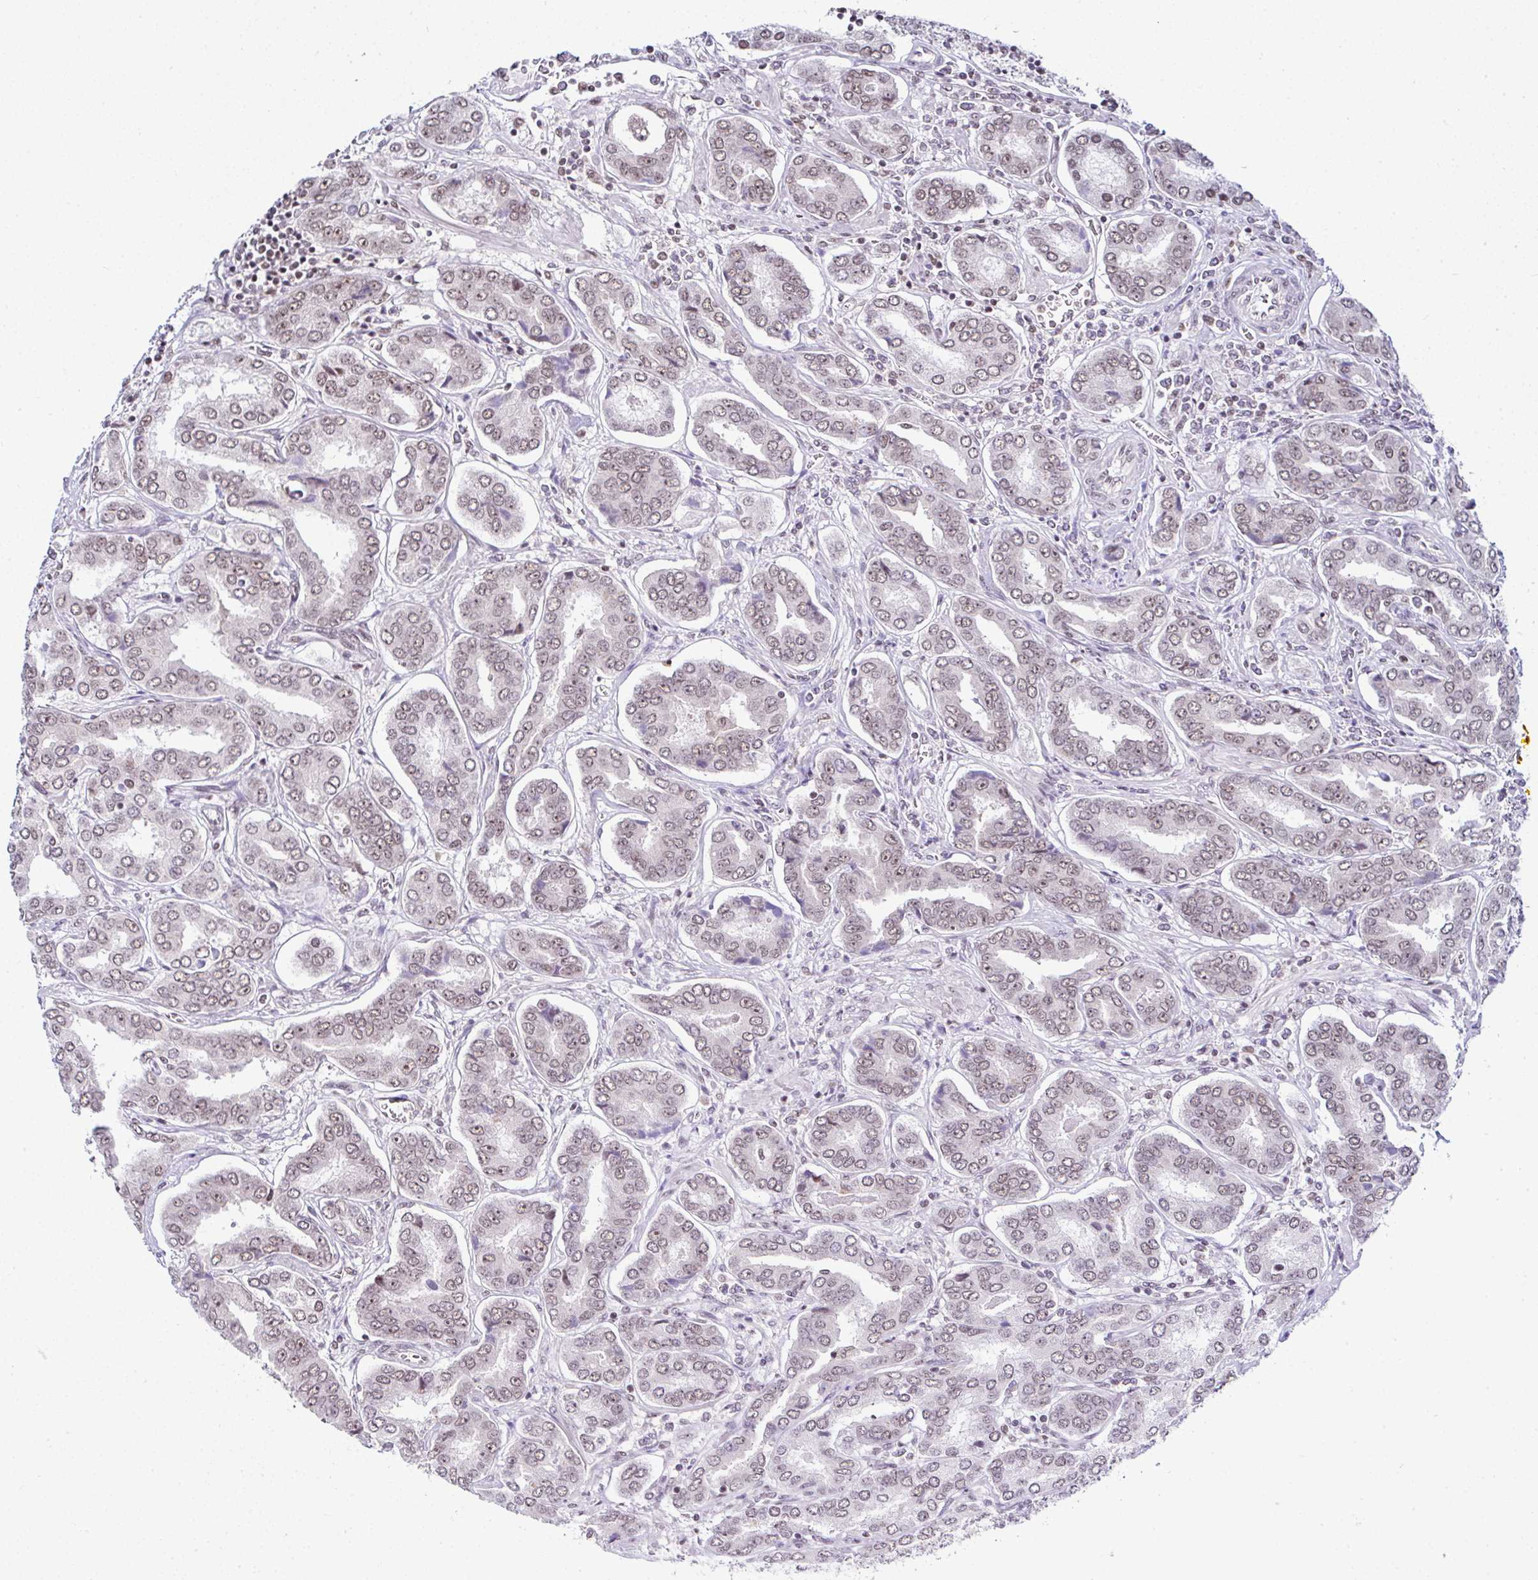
{"staining": {"intensity": "weak", "quantity": ">75%", "location": "nuclear"}, "tissue": "prostate cancer", "cell_type": "Tumor cells", "image_type": "cancer", "snomed": [{"axis": "morphology", "description": "Adenocarcinoma, High grade"}, {"axis": "topography", "description": "Prostate"}], "caption": "This histopathology image exhibits prostate cancer stained with immunohistochemistry (IHC) to label a protein in brown. The nuclear of tumor cells show weak positivity for the protein. Nuclei are counter-stained blue.", "gene": "PTPN2", "patient": {"sex": "male", "age": 72}}